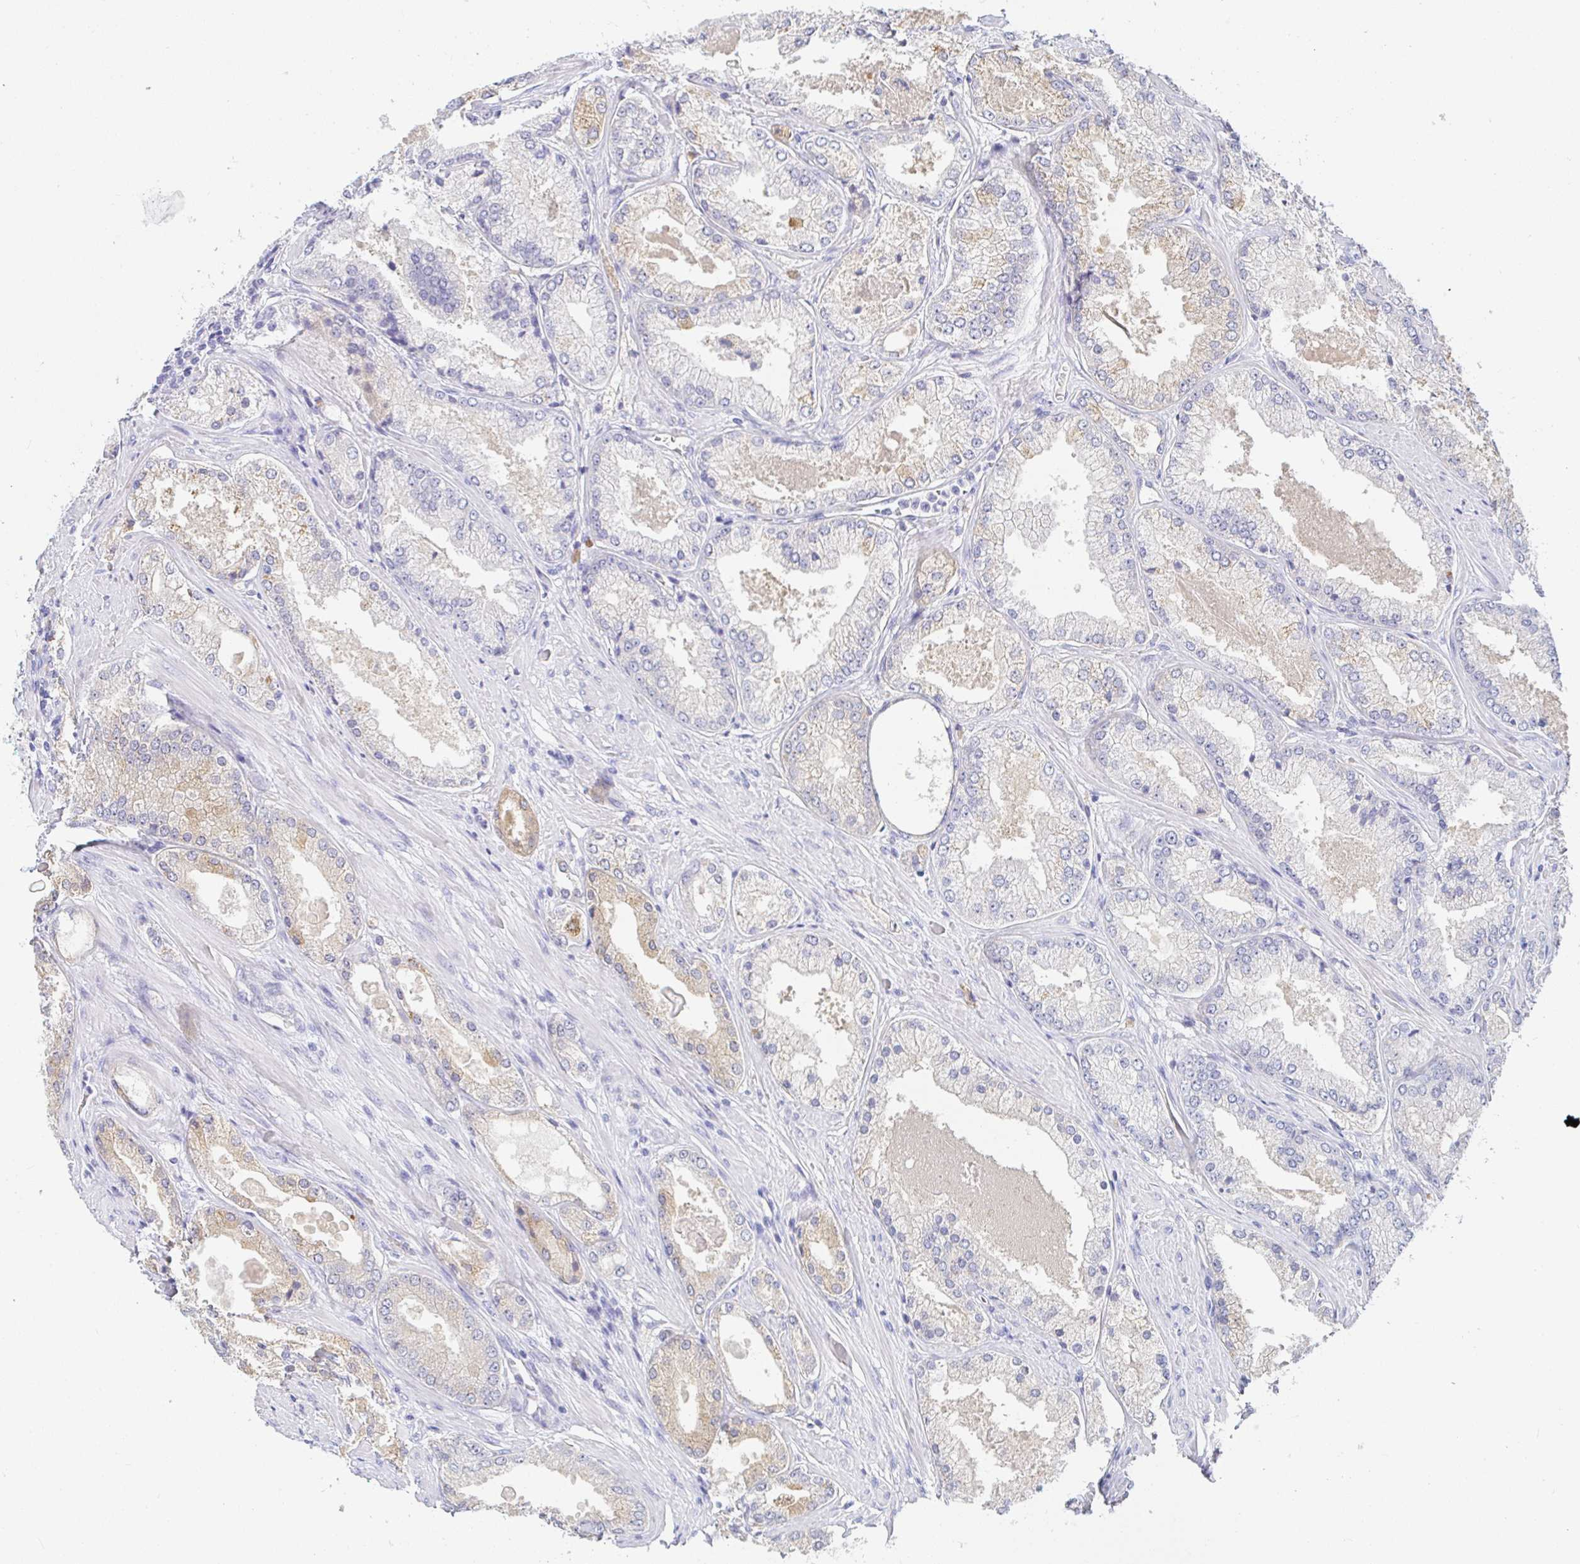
{"staining": {"intensity": "weak", "quantity": "<25%", "location": "cytoplasmic/membranous"}, "tissue": "prostate cancer", "cell_type": "Tumor cells", "image_type": "cancer", "snomed": [{"axis": "morphology", "description": "Adenocarcinoma, Low grade"}, {"axis": "topography", "description": "Prostate"}], "caption": "Photomicrograph shows no significant protein staining in tumor cells of prostate cancer (adenocarcinoma (low-grade)).", "gene": "PDE6B", "patient": {"sex": "male", "age": 68}}